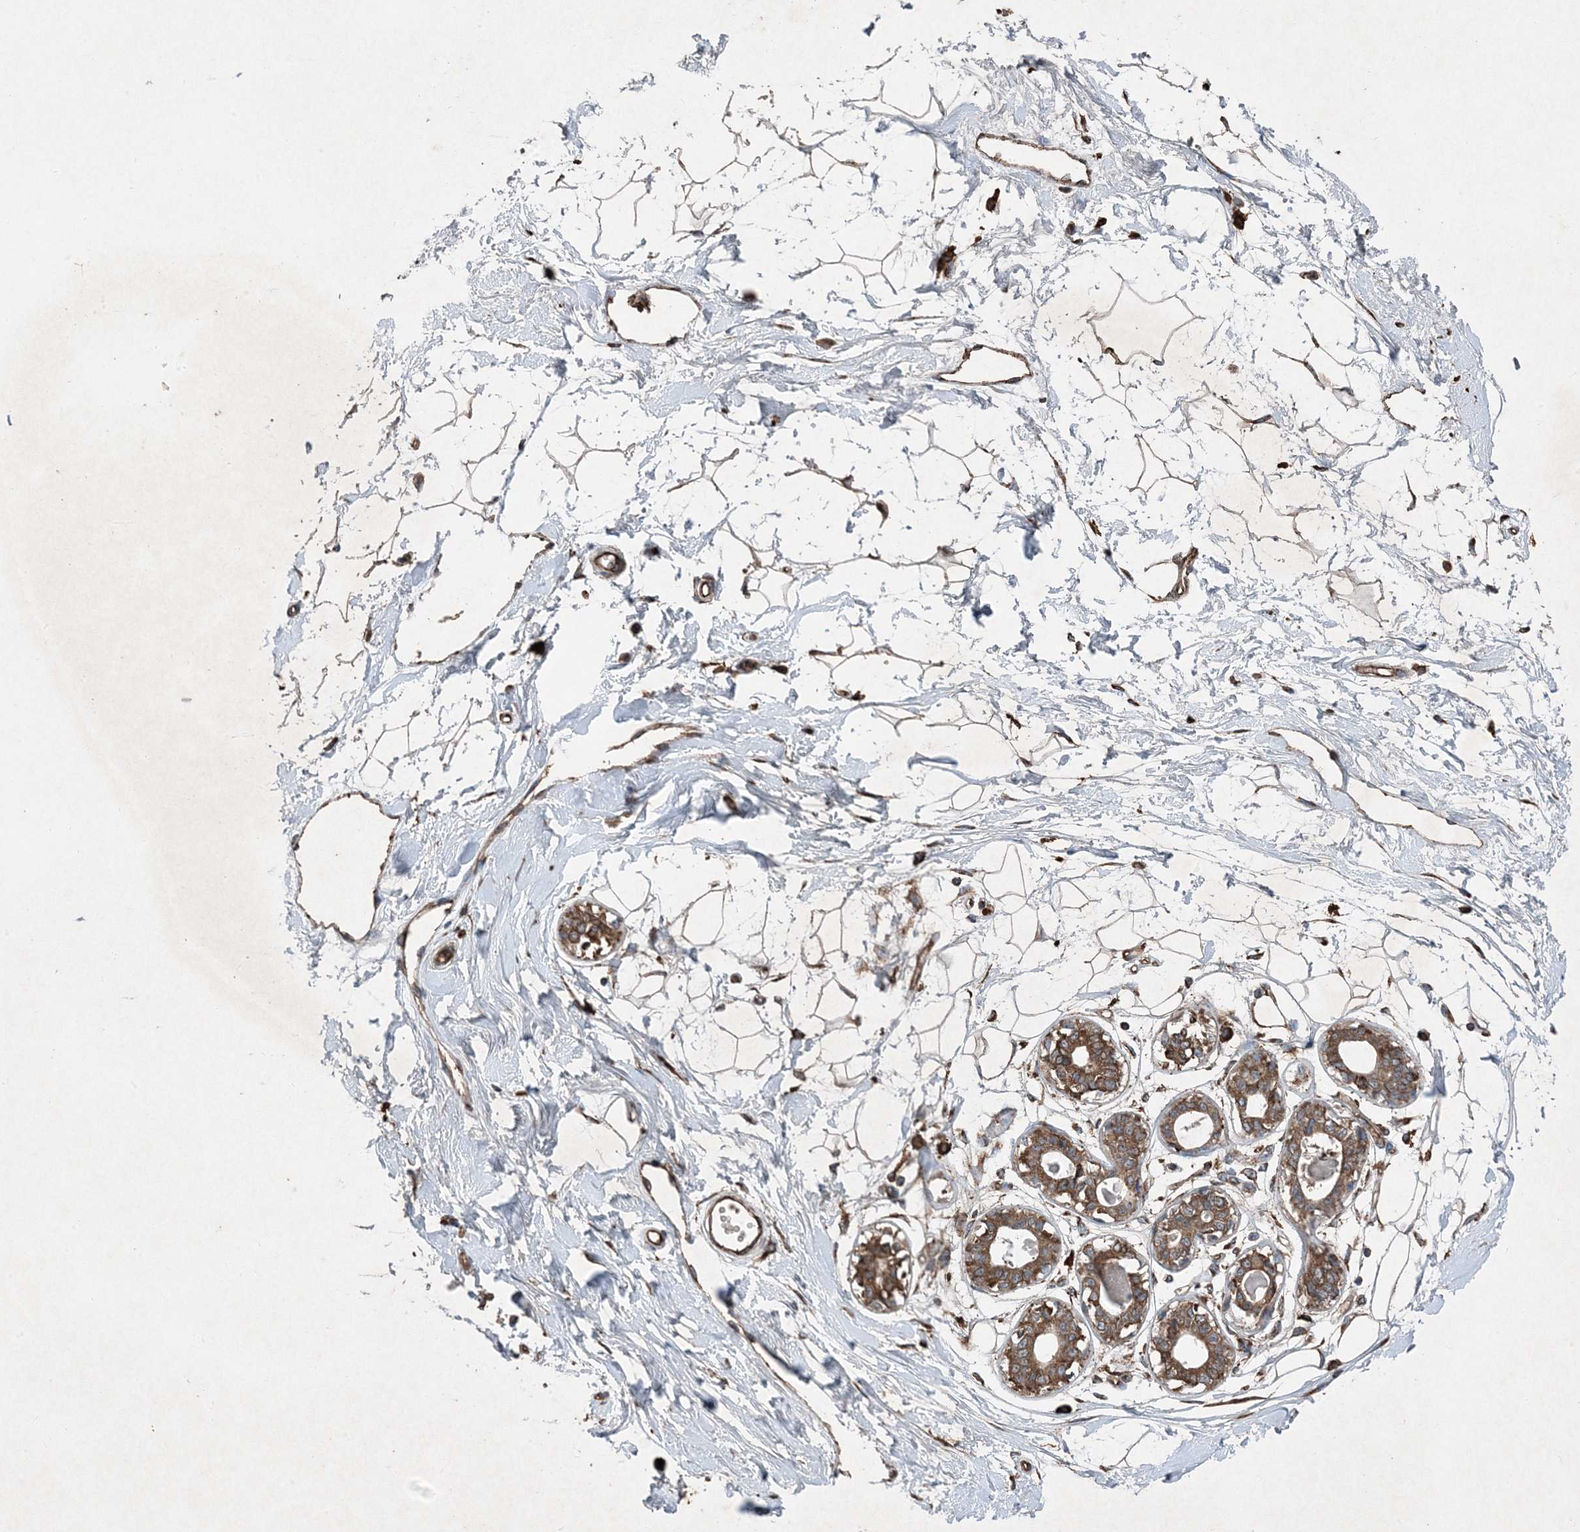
{"staining": {"intensity": "weak", "quantity": ">75%", "location": "cytoplasmic/membranous"}, "tissue": "breast", "cell_type": "Adipocytes", "image_type": "normal", "snomed": [{"axis": "morphology", "description": "Normal tissue, NOS"}, {"axis": "topography", "description": "Breast"}], "caption": "Immunohistochemistry histopathology image of normal breast: human breast stained using immunohistochemistry demonstrates low levels of weak protein expression localized specifically in the cytoplasmic/membranous of adipocytes, appearing as a cytoplasmic/membranous brown color.", "gene": "PDIA6", "patient": {"sex": "female", "age": 45}}